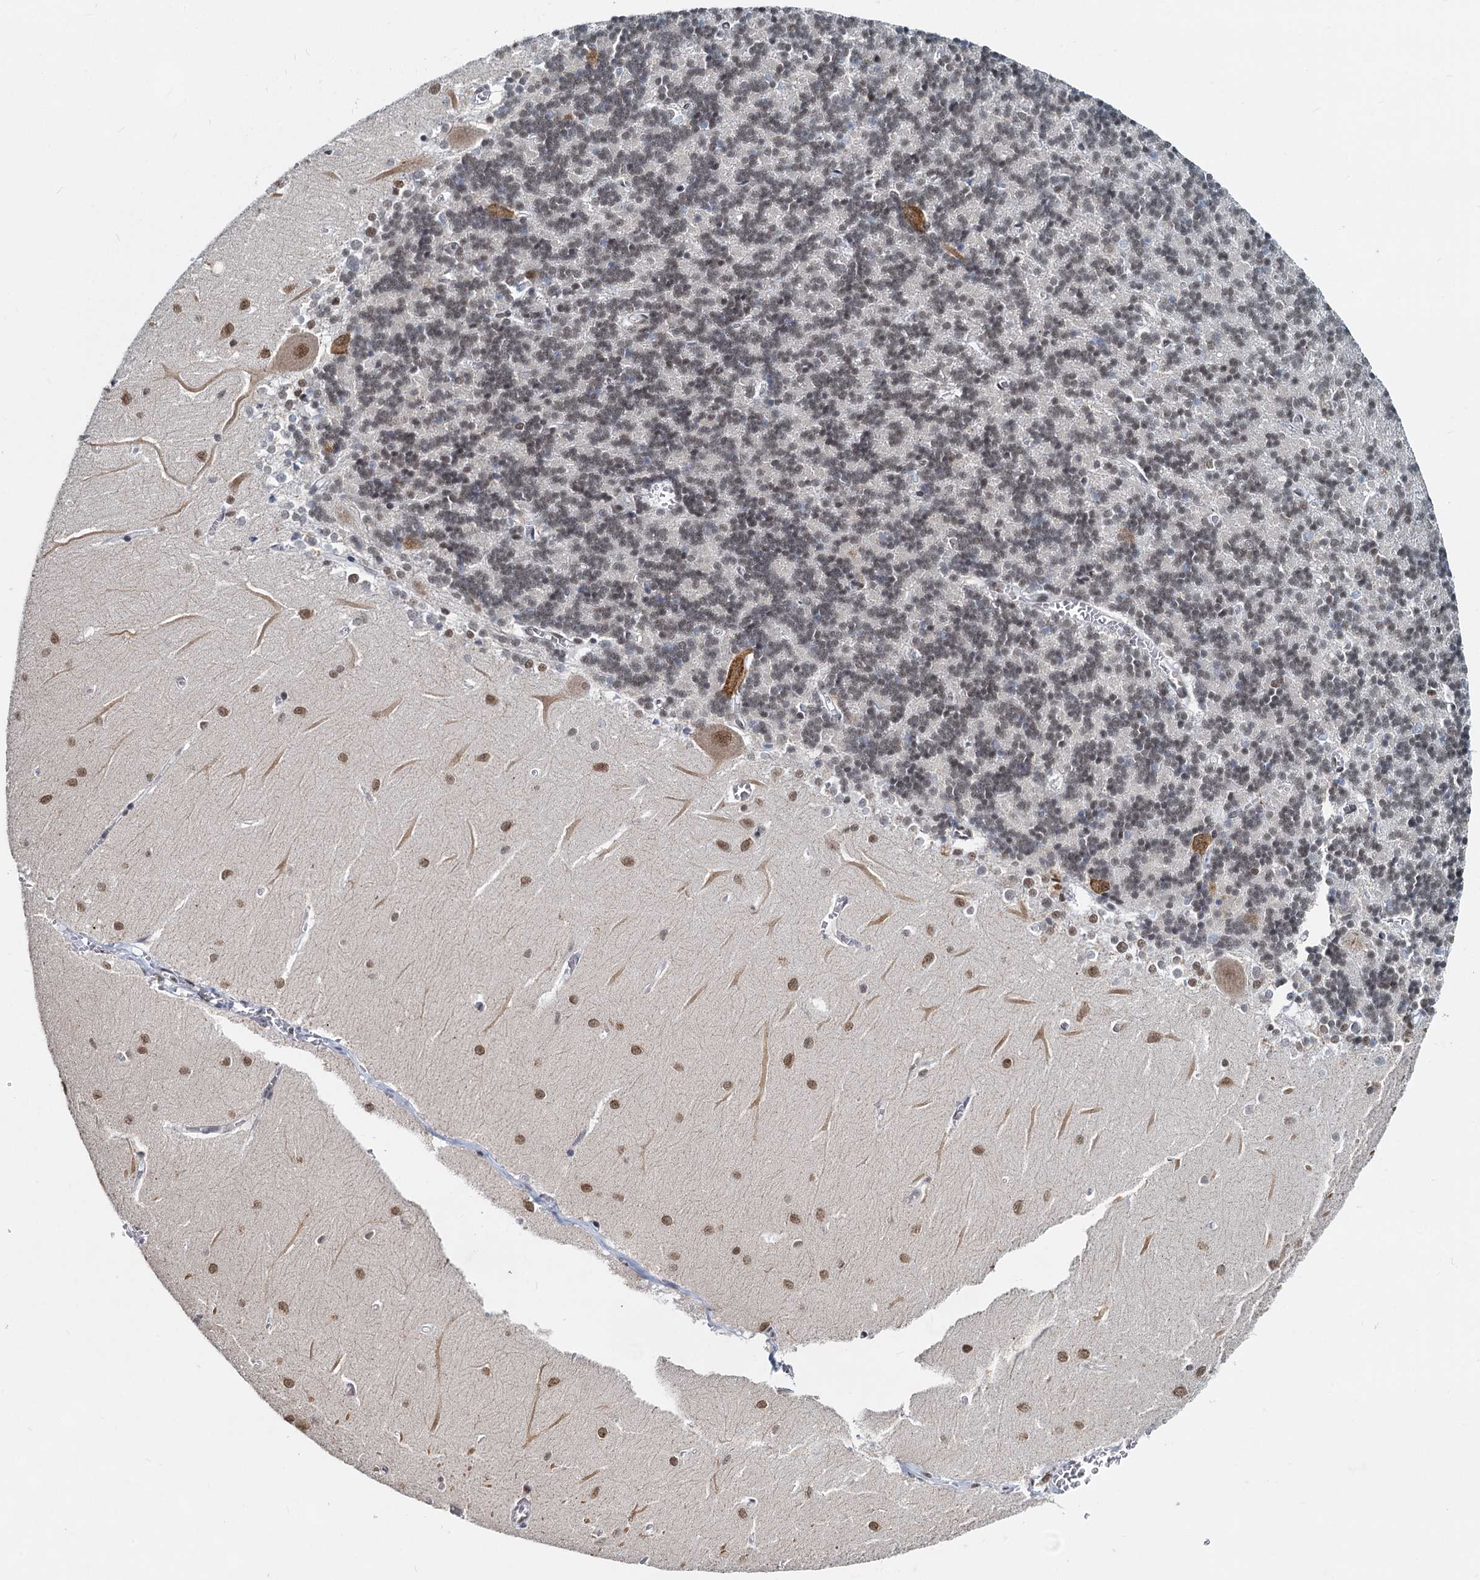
{"staining": {"intensity": "moderate", "quantity": "25%-75%", "location": "nuclear"}, "tissue": "cerebellum", "cell_type": "Cells in granular layer", "image_type": "normal", "snomed": [{"axis": "morphology", "description": "Normal tissue, NOS"}, {"axis": "topography", "description": "Cerebellum"}], "caption": "This is a photomicrograph of immunohistochemistry staining of unremarkable cerebellum, which shows moderate staining in the nuclear of cells in granular layer.", "gene": "METTL14", "patient": {"sex": "male", "age": 37}}